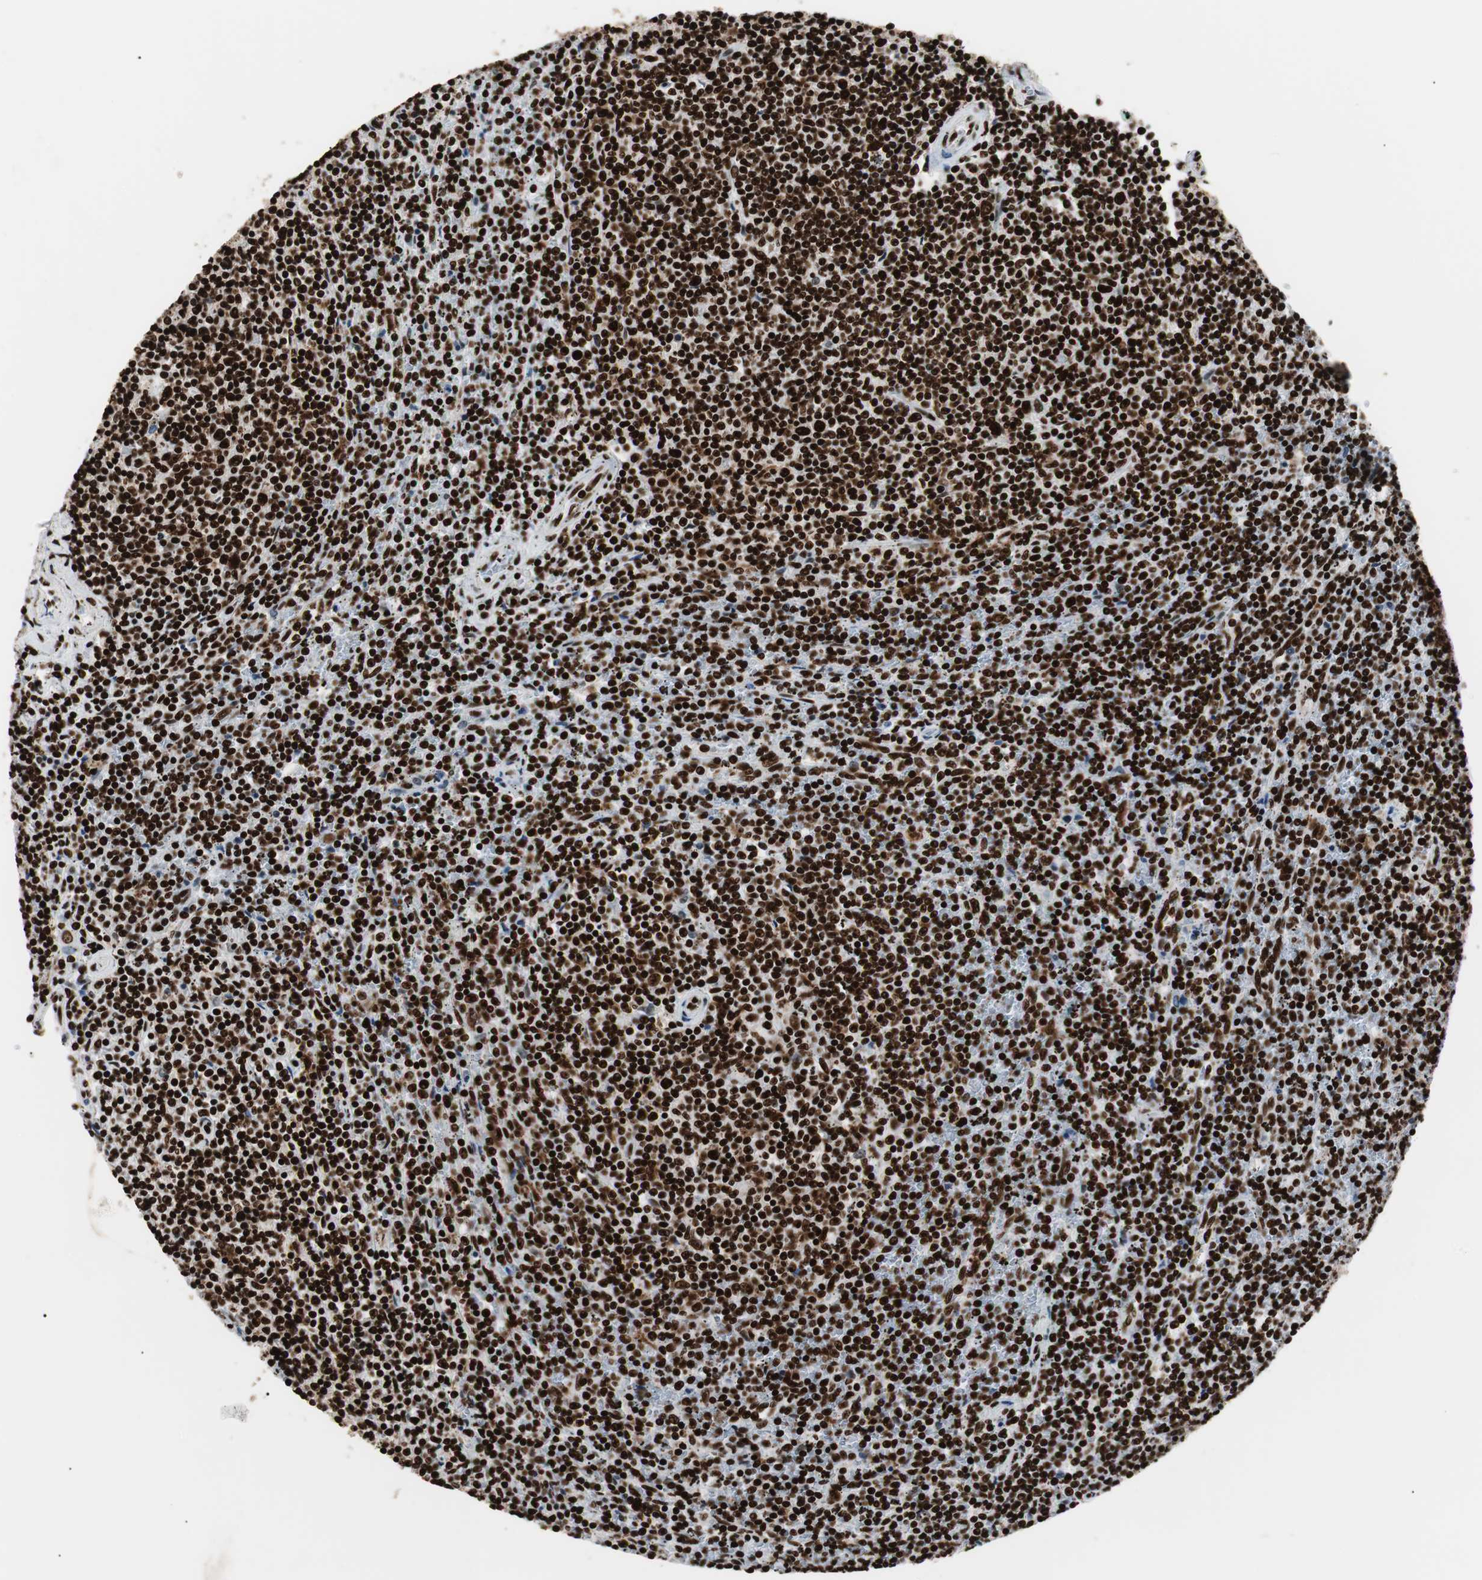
{"staining": {"intensity": "strong", "quantity": ">75%", "location": "nuclear"}, "tissue": "lymphoma", "cell_type": "Tumor cells", "image_type": "cancer", "snomed": [{"axis": "morphology", "description": "Malignant lymphoma, non-Hodgkin's type, Low grade"}, {"axis": "topography", "description": "Spleen"}], "caption": "Strong nuclear protein expression is seen in about >75% of tumor cells in low-grade malignant lymphoma, non-Hodgkin's type.", "gene": "MTA2", "patient": {"sex": "female", "age": 50}}